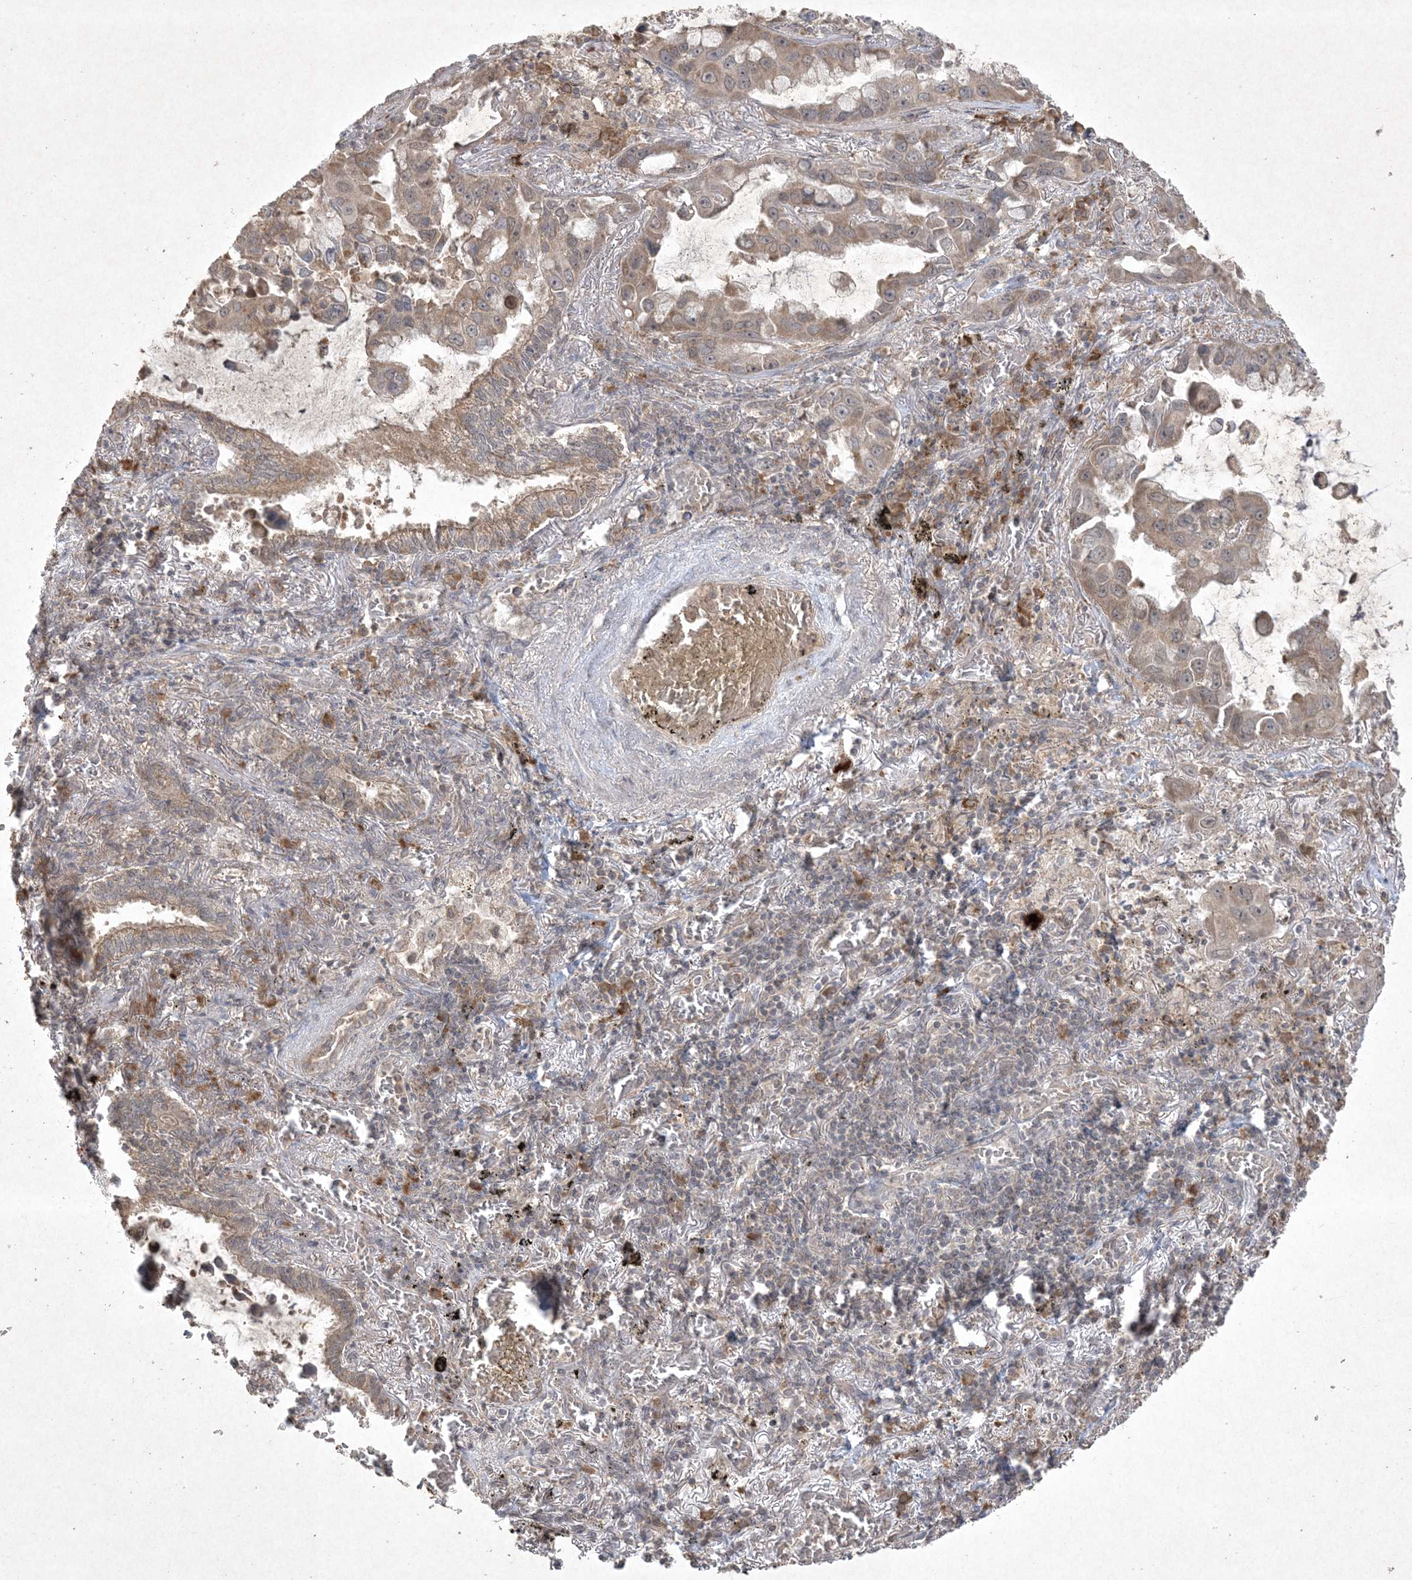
{"staining": {"intensity": "moderate", "quantity": ">75%", "location": "cytoplasmic/membranous,nuclear"}, "tissue": "lung cancer", "cell_type": "Tumor cells", "image_type": "cancer", "snomed": [{"axis": "morphology", "description": "Adenocarcinoma, NOS"}, {"axis": "topography", "description": "Lung"}], "caption": "Immunohistochemical staining of lung cancer (adenocarcinoma) exhibits medium levels of moderate cytoplasmic/membranous and nuclear protein positivity in about >75% of tumor cells.", "gene": "NRBP2", "patient": {"sex": "male", "age": 64}}